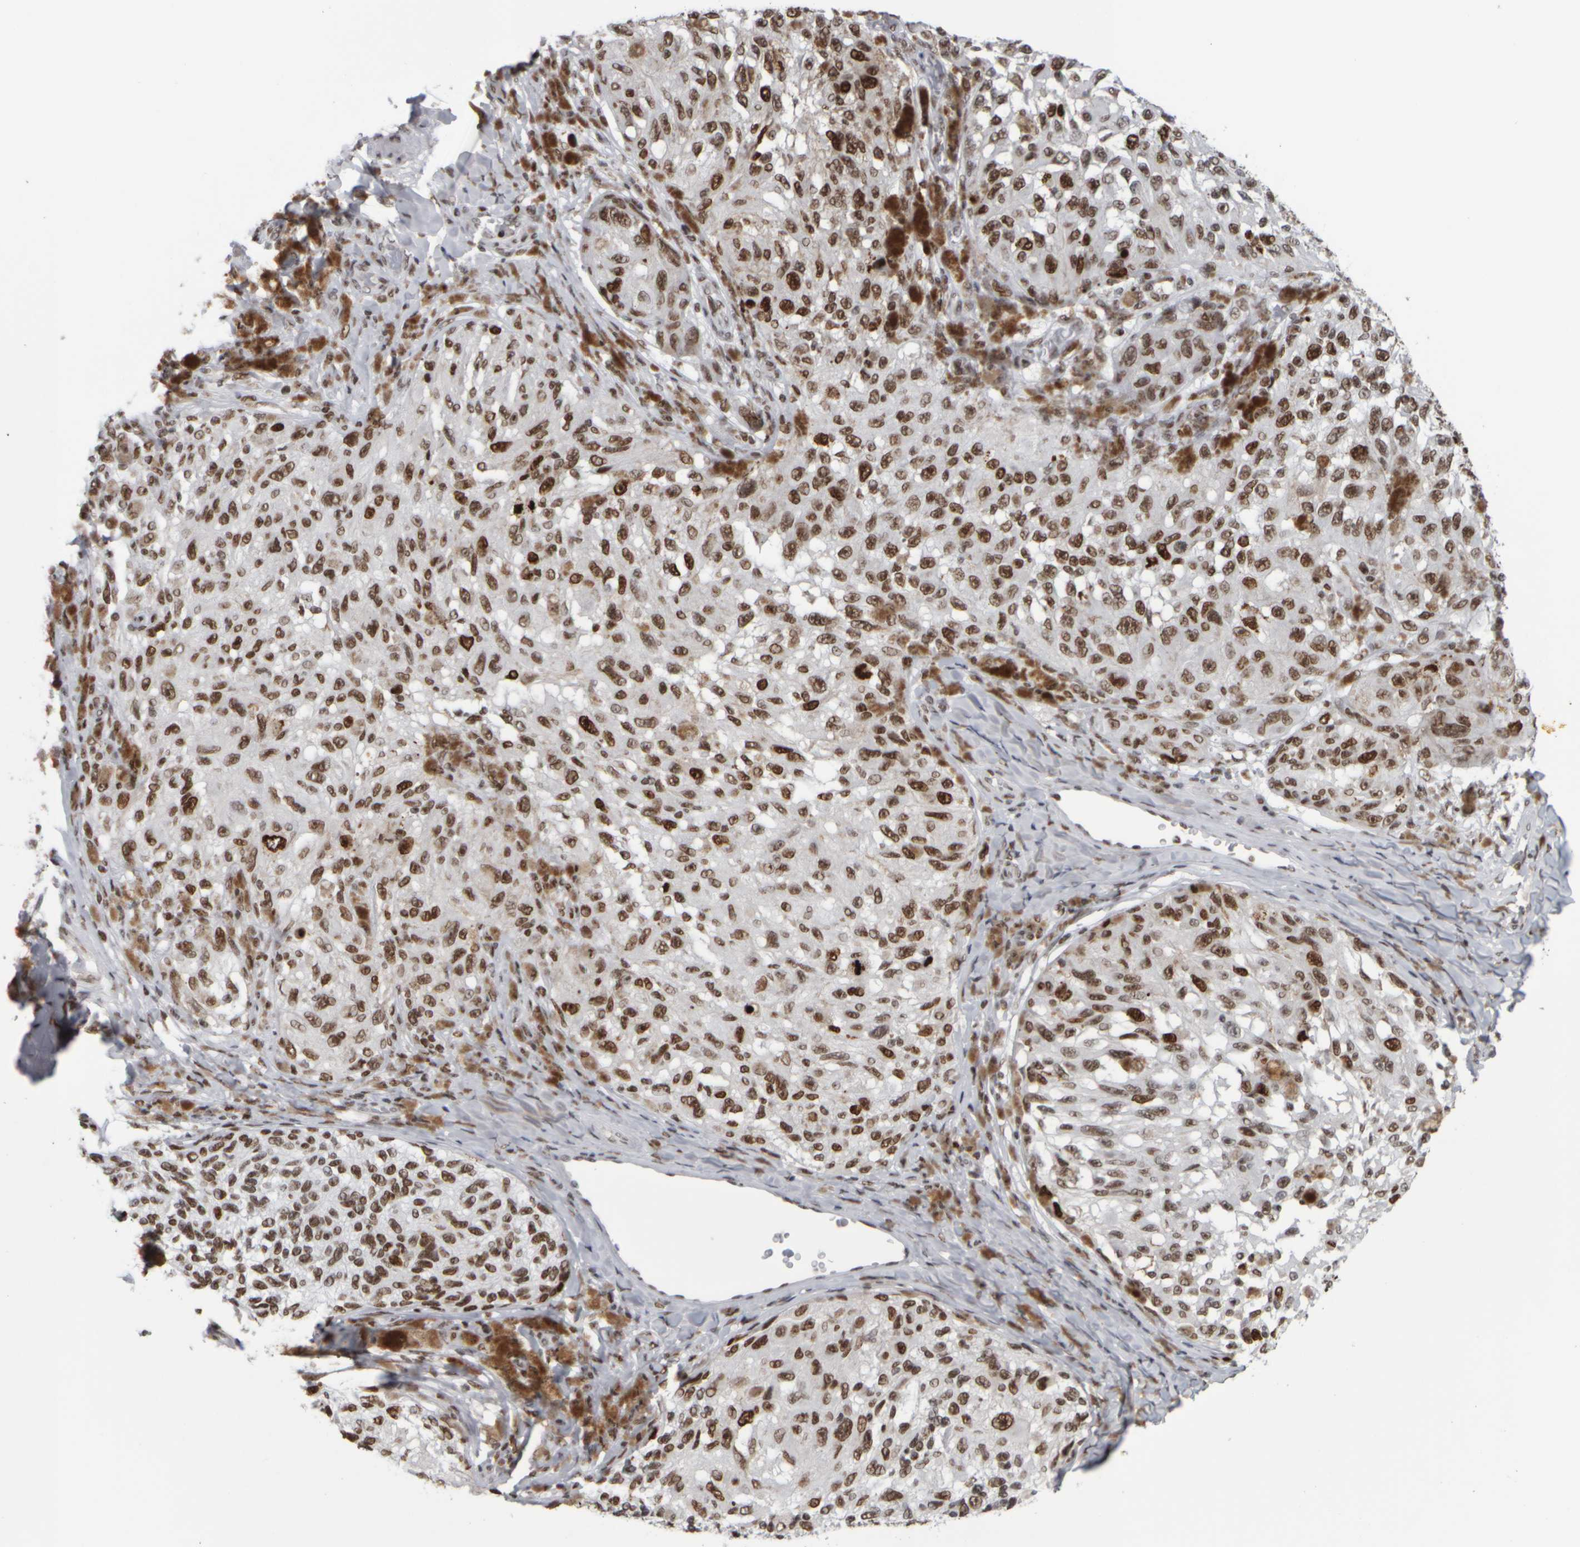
{"staining": {"intensity": "moderate", "quantity": ">75%", "location": "nuclear"}, "tissue": "melanoma", "cell_type": "Tumor cells", "image_type": "cancer", "snomed": [{"axis": "morphology", "description": "Malignant melanoma, NOS"}, {"axis": "topography", "description": "Skin"}], "caption": "Human melanoma stained with a brown dye displays moderate nuclear positive expression in approximately >75% of tumor cells.", "gene": "TOP2B", "patient": {"sex": "female", "age": 73}}